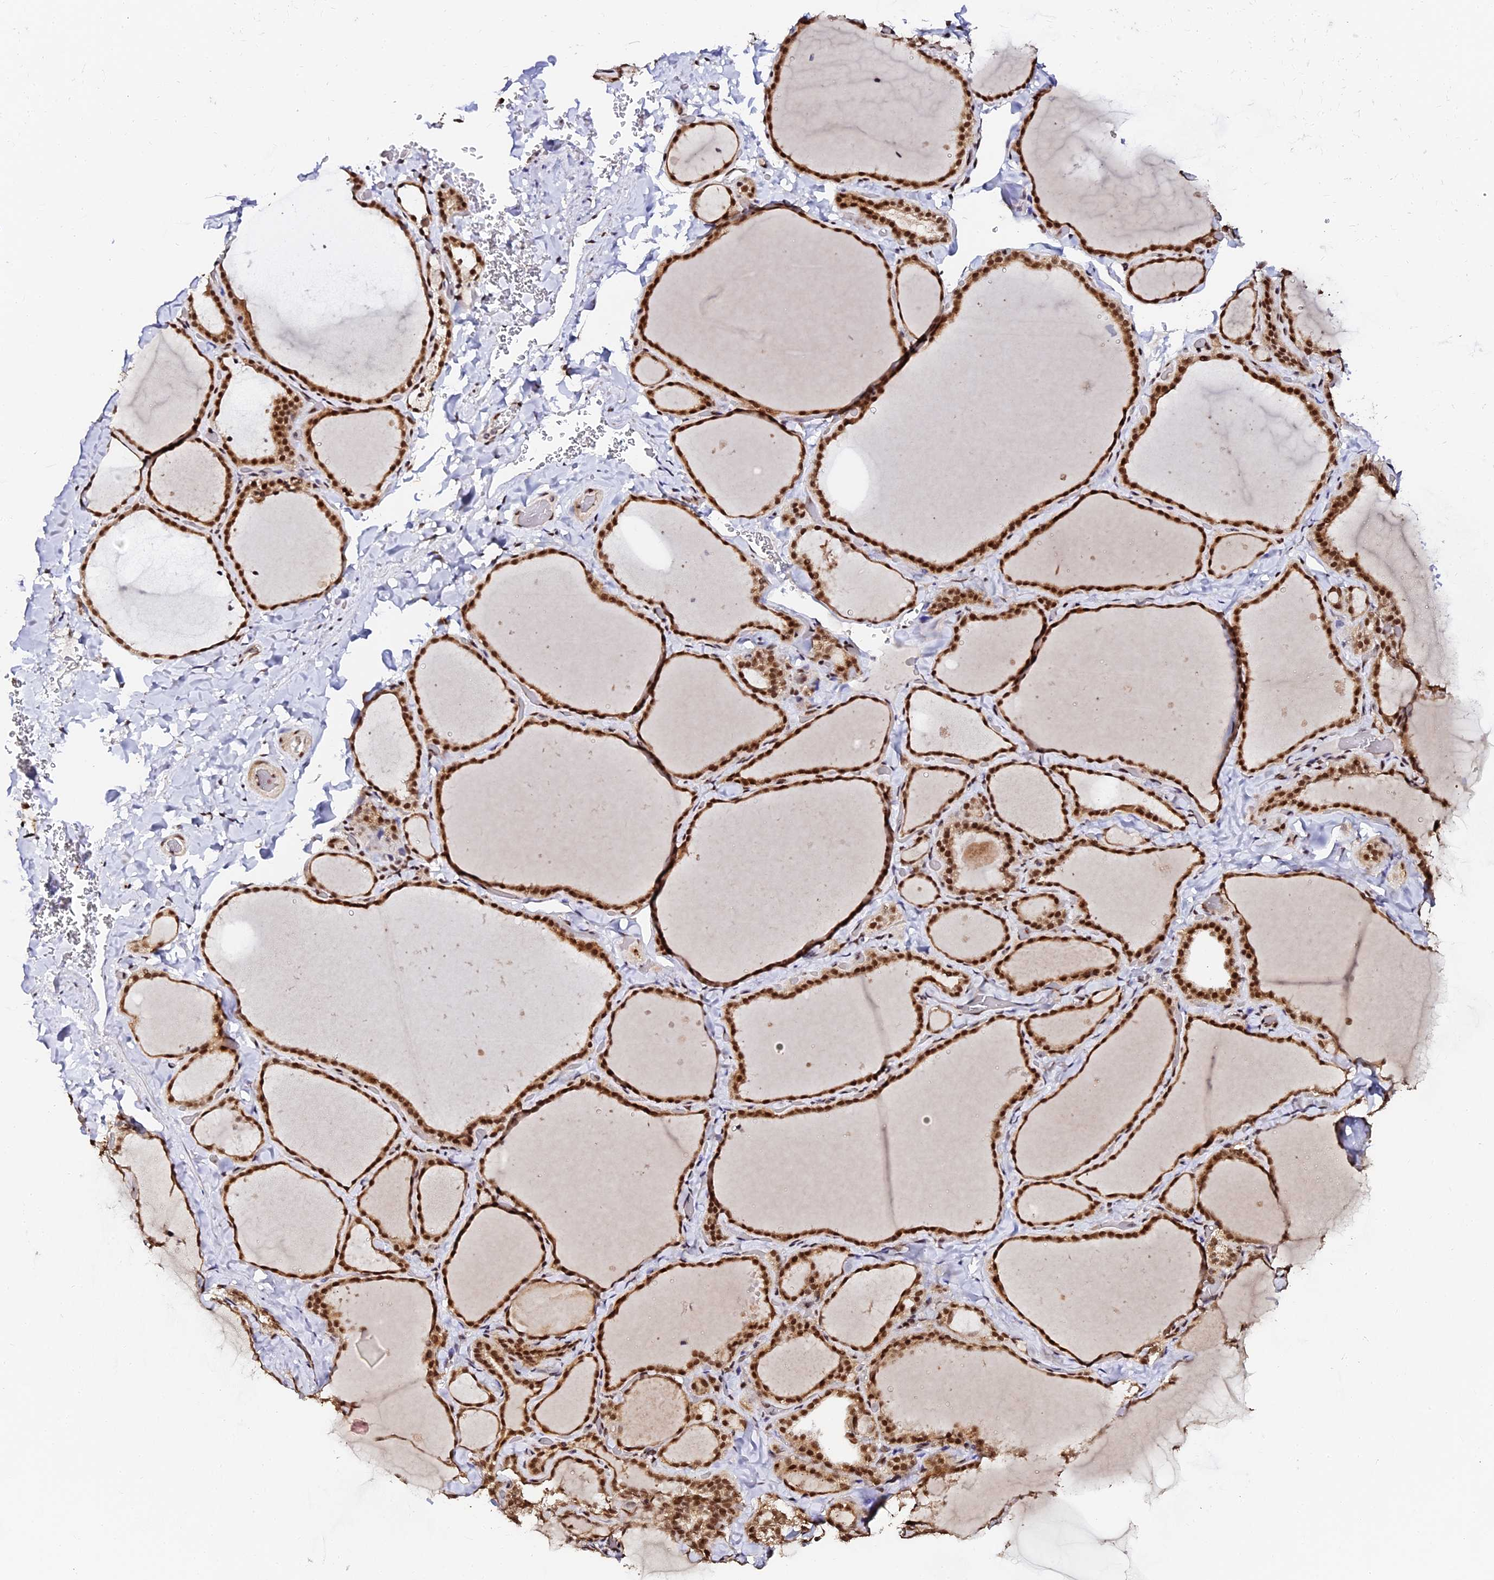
{"staining": {"intensity": "strong", "quantity": ">75%", "location": "cytoplasmic/membranous,nuclear"}, "tissue": "thyroid gland", "cell_type": "Glandular cells", "image_type": "normal", "snomed": [{"axis": "morphology", "description": "Normal tissue, NOS"}, {"axis": "topography", "description": "Thyroid gland"}], "caption": "A high-resolution photomicrograph shows immunohistochemistry staining of unremarkable thyroid gland, which reveals strong cytoplasmic/membranous,nuclear expression in about >75% of glandular cells. (DAB (3,3'-diaminobenzidine) IHC with brightfield microscopy, high magnification).", "gene": "MCRS1", "patient": {"sex": "female", "age": 22}}